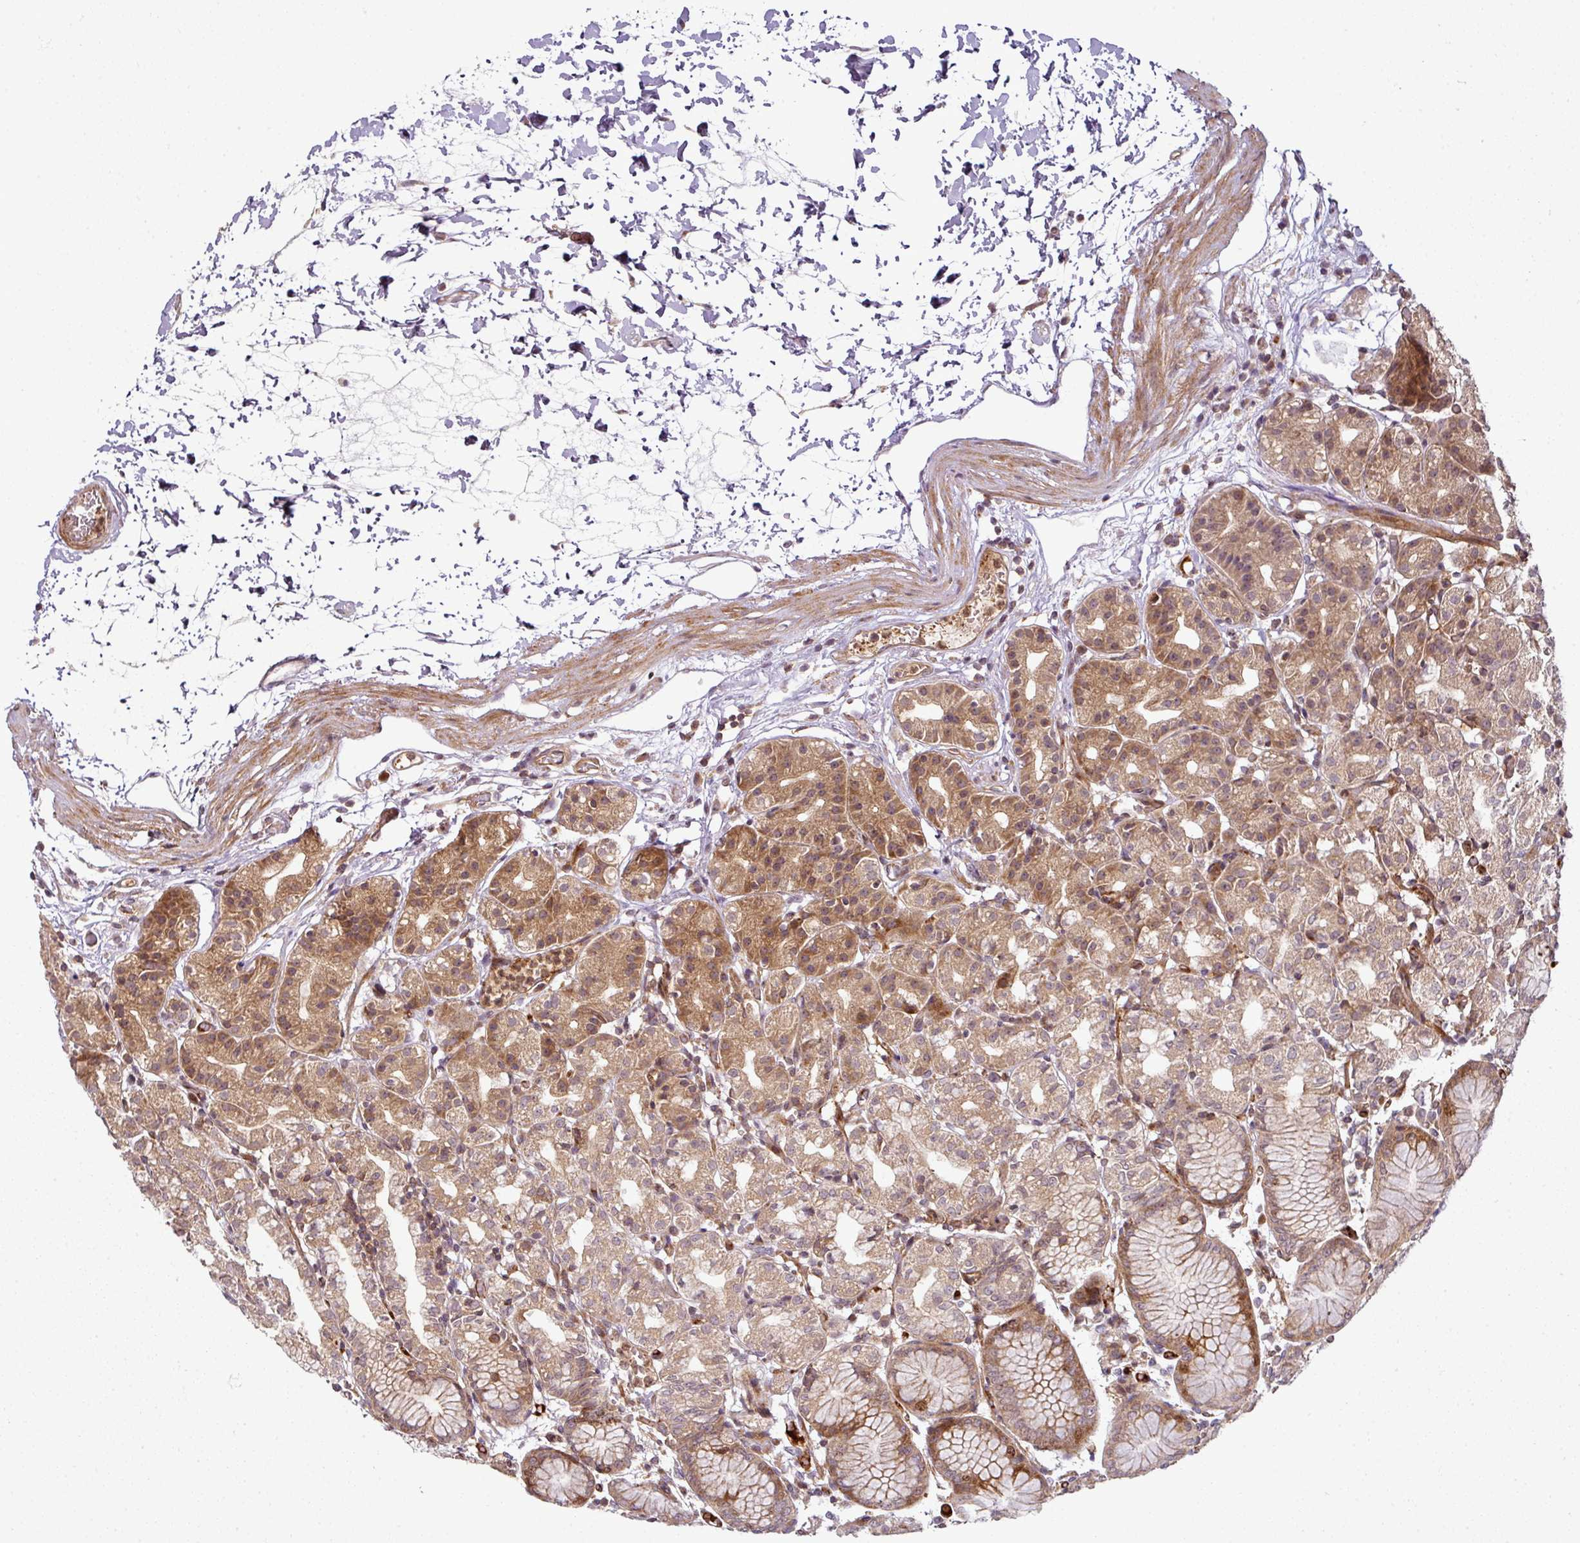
{"staining": {"intensity": "moderate", "quantity": ">75%", "location": "cytoplasmic/membranous,nuclear"}, "tissue": "stomach", "cell_type": "Glandular cells", "image_type": "normal", "snomed": [{"axis": "morphology", "description": "Normal tissue, NOS"}, {"axis": "topography", "description": "Stomach"}], "caption": "IHC (DAB) staining of unremarkable human stomach shows moderate cytoplasmic/membranous,nuclear protein positivity in approximately >75% of glandular cells.", "gene": "ATAT1", "patient": {"sex": "female", "age": 57}}